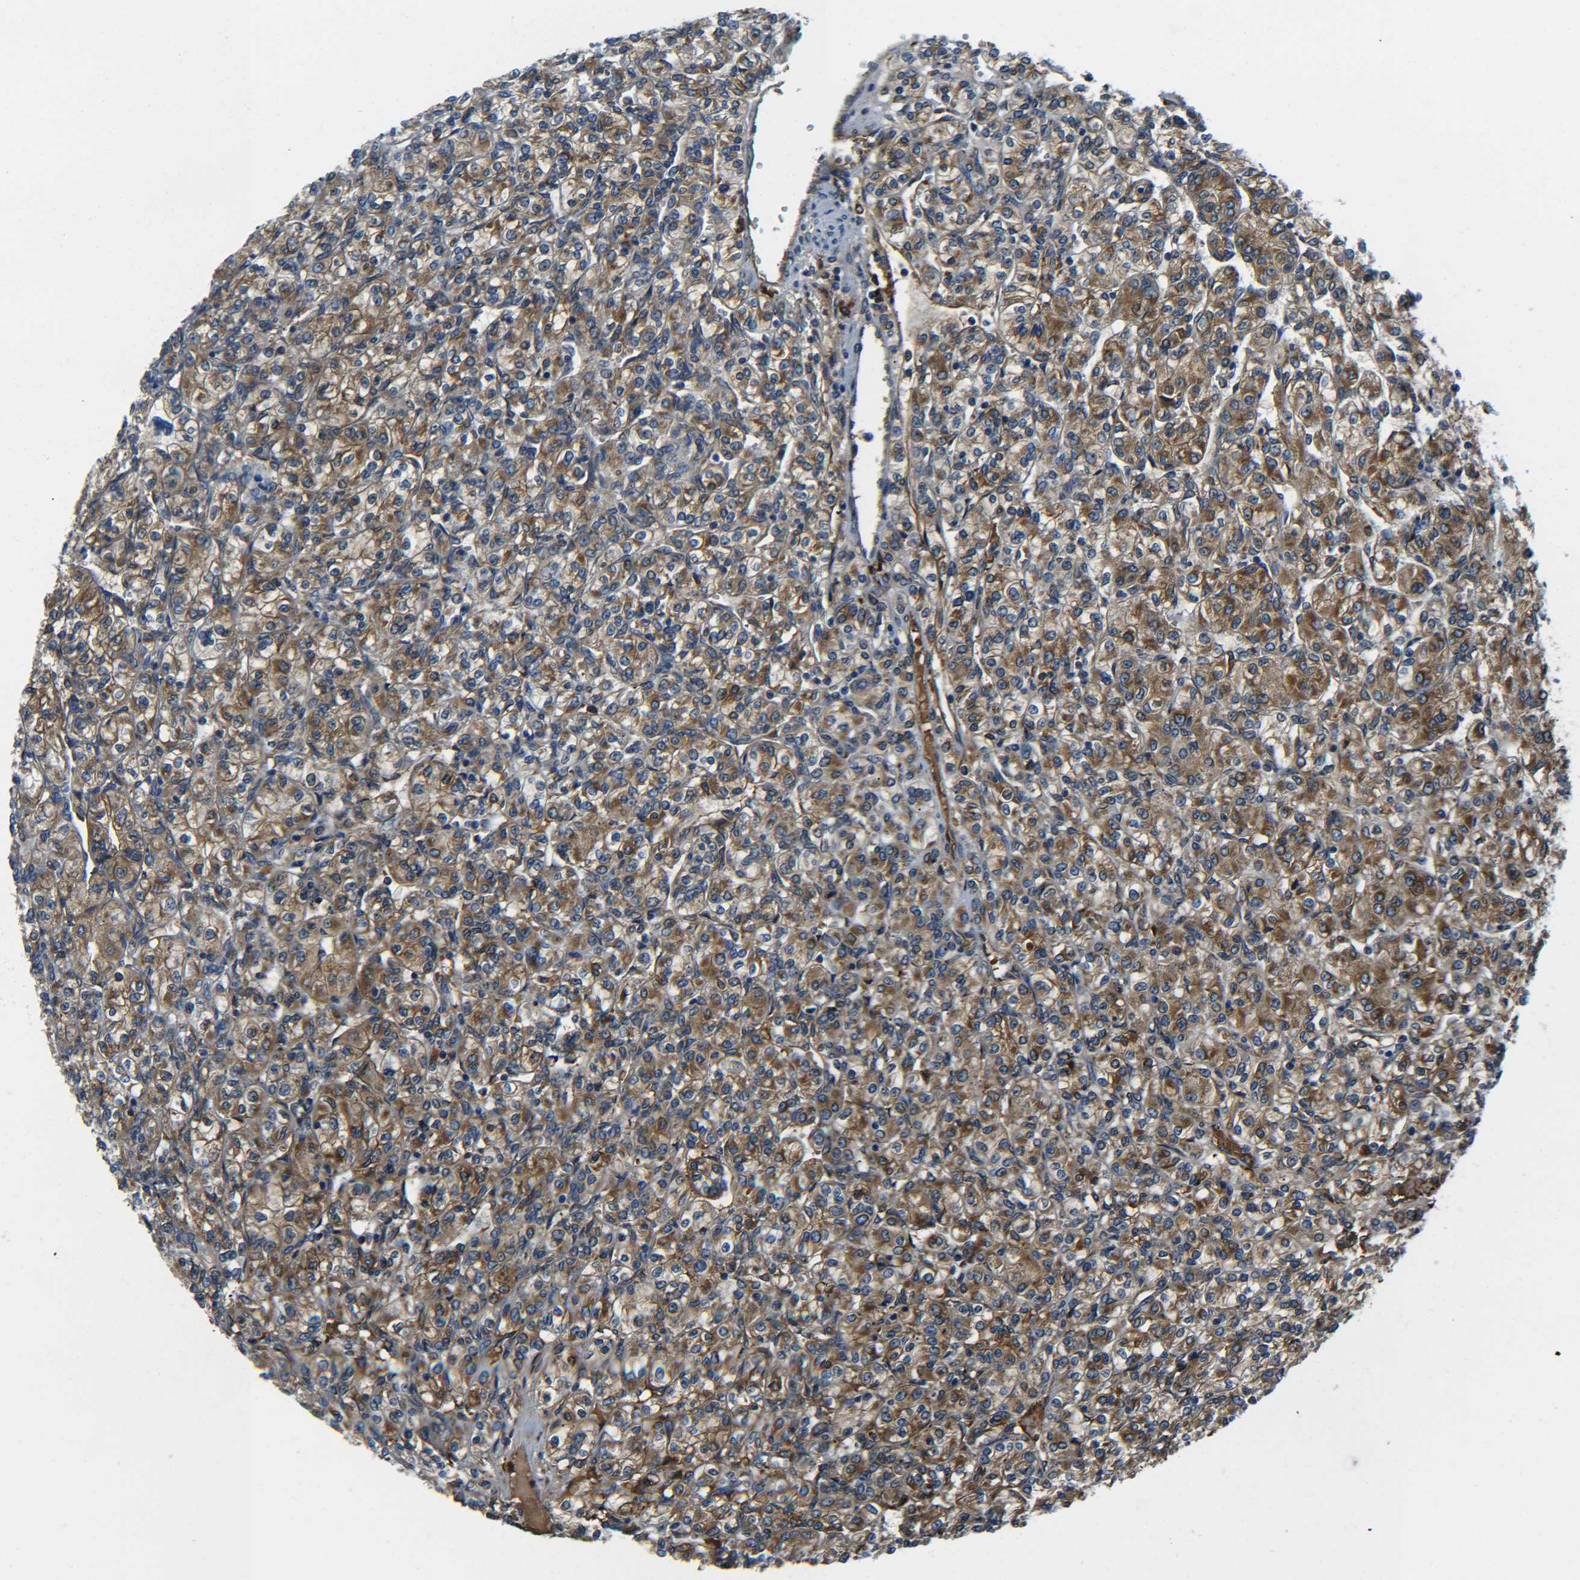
{"staining": {"intensity": "moderate", "quantity": ">75%", "location": "cytoplasmic/membranous"}, "tissue": "renal cancer", "cell_type": "Tumor cells", "image_type": "cancer", "snomed": [{"axis": "morphology", "description": "Adenocarcinoma, NOS"}, {"axis": "topography", "description": "Kidney"}], "caption": "Renal cancer (adenocarcinoma) stained for a protein shows moderate cytoplasmic/membranous positivity in tumor cells. The staining is performed using DAB (3,3'-diaminobenzidine) brown chromogen to label protein expression. The nuclei are counter-stained blue using hematoxylin.", "gene": "PREB", "patient": {"sex": "male", "age": 77}}